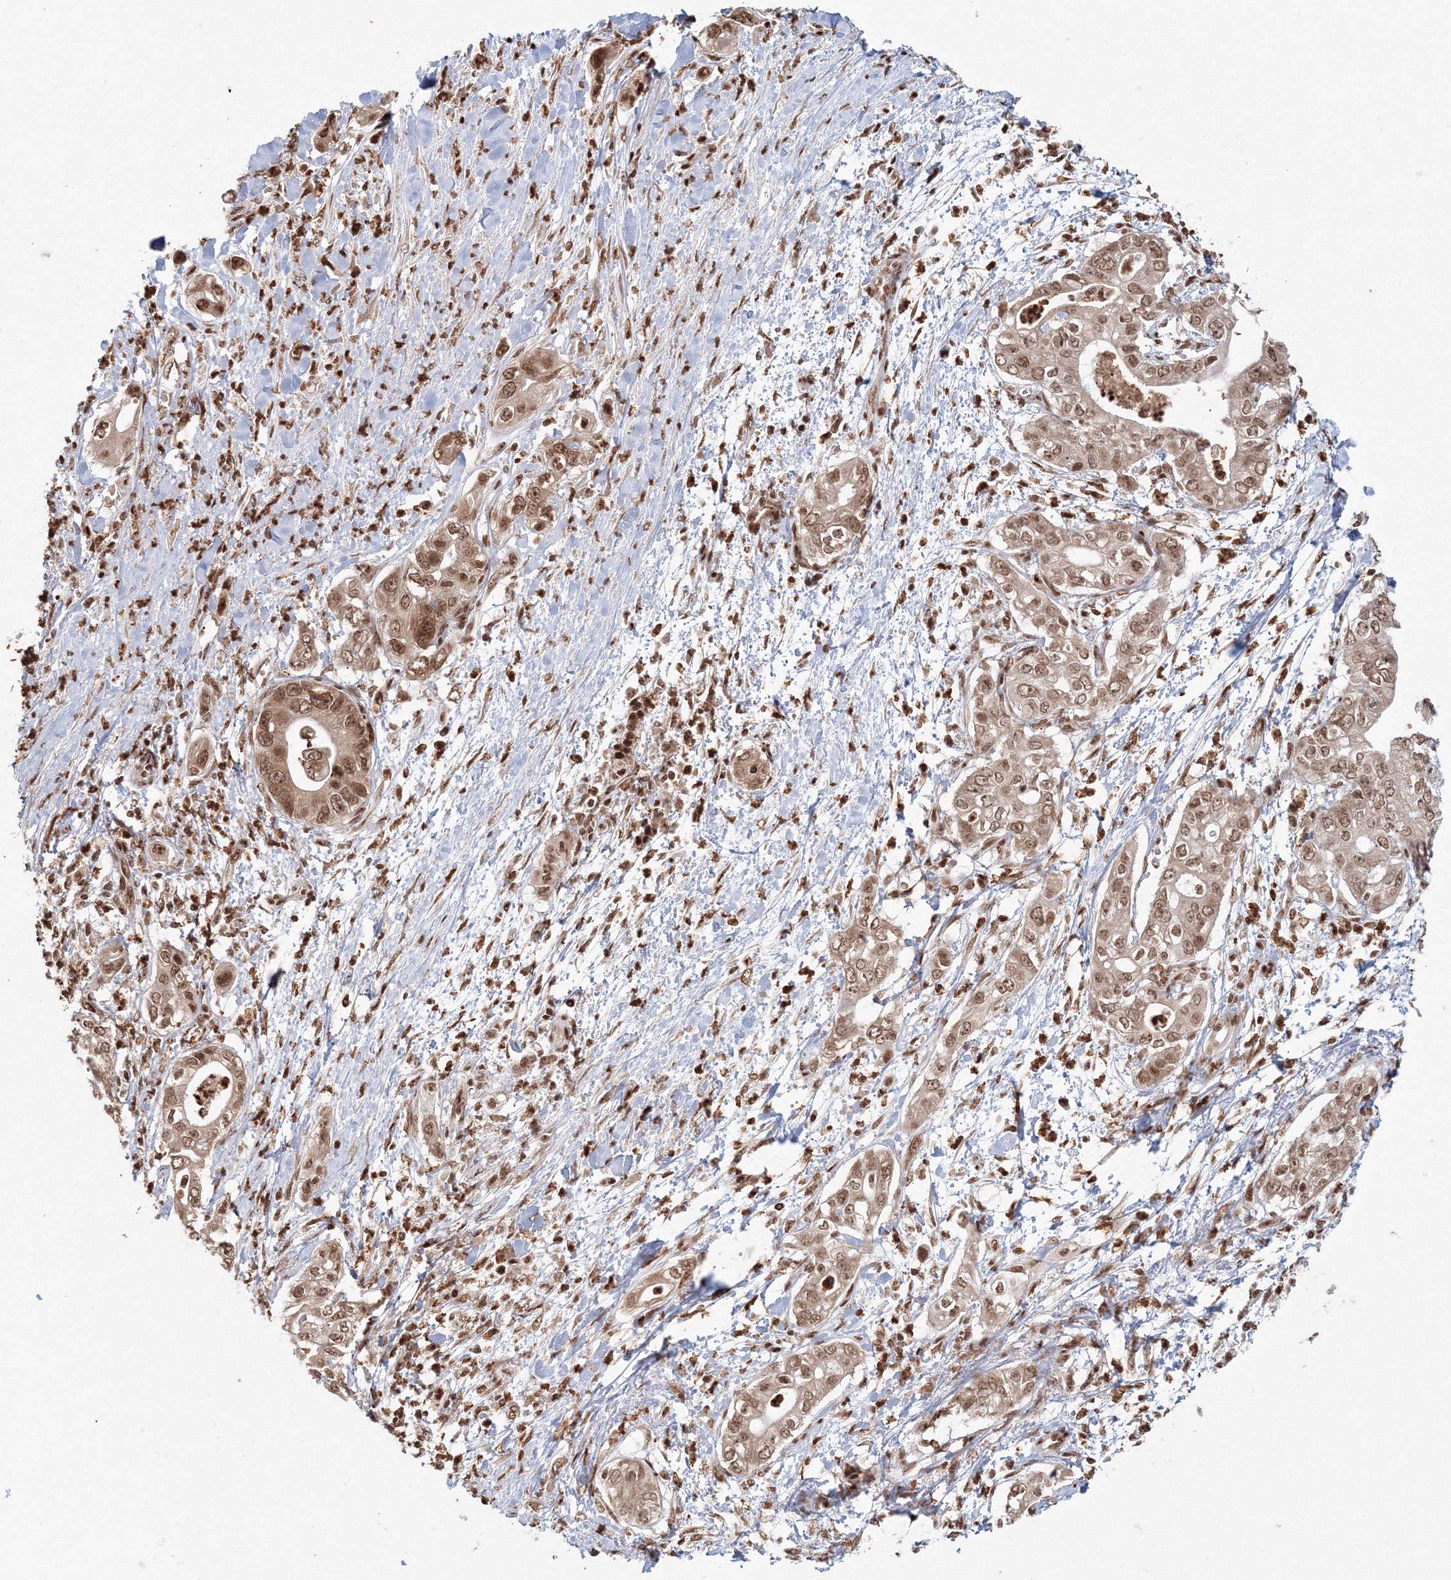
{"staining": {"intensity": "moderate", "quantity": ">75%", "location": "nuclear"}, "tissue": "pancreatic cancer", "cell_type": "Tumor cells", "image_type": "cancer", "snomed": [{"axis": "morphology", "description": "Adenocarcinoma, NOS"}, {"axis": "topography", "description": "Pancreas"}], "caption": "Protein expression by IHC displays moderate nuclear positivity in about >75% of tumor cells in pancreatic cancer. Using DAB (3,3'-diaminobenzidine) (brown) and hematoxylin (blue) stains, captured at high magnification using brightfield microscopy.", "gene": "KIF20A", "patient": {"sex": "female", "age": 78}}